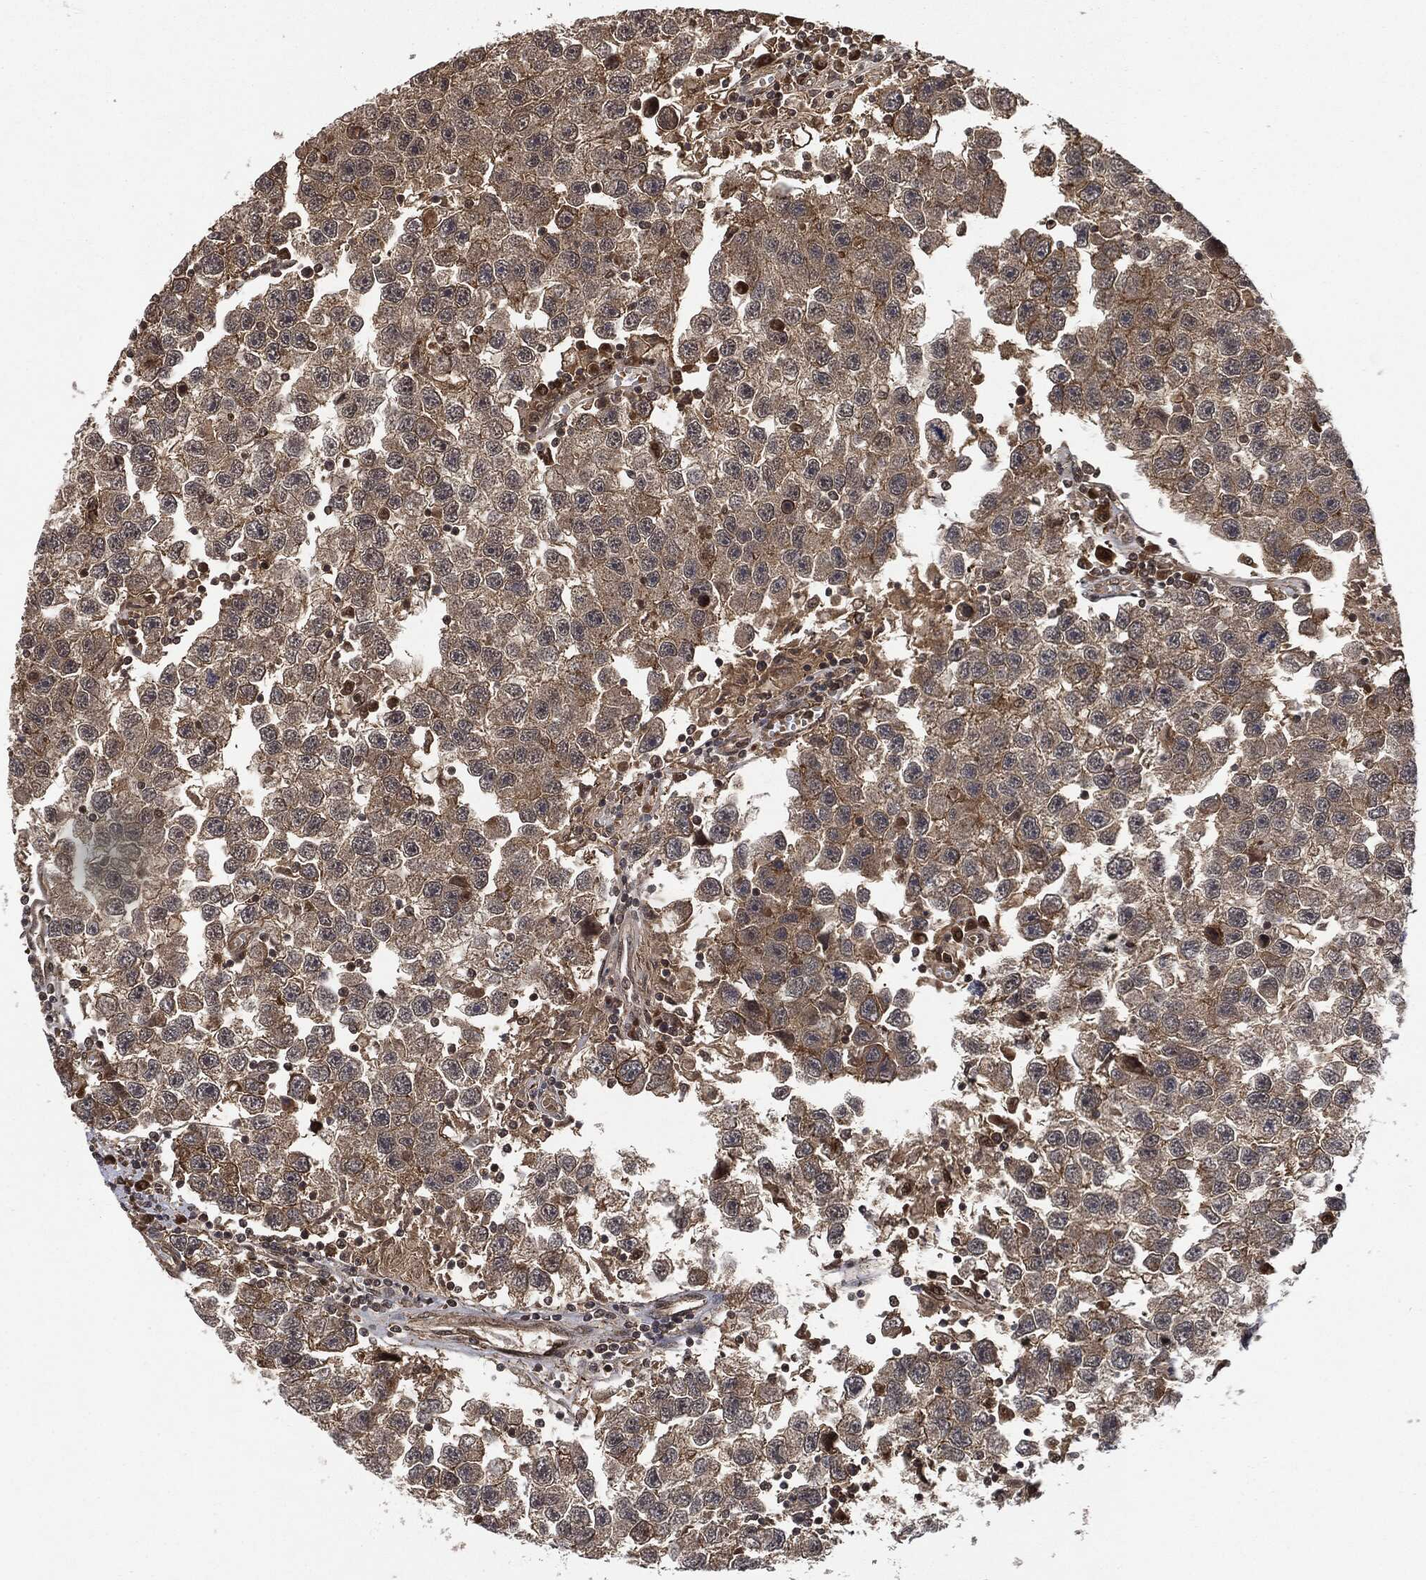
{"staining": {"intensity": "negative", "quantity": "none", "location": "none"}, "tissue": "testis cancer", "cell_type": "Tumor cells", "image_type": "cancer", "snomed": [{"axis": "morphology", "description": "Seminoma, NOS"}, {"axis": "topography", "description": "Testis"}], "caption": "Immunohistochemistry (IHC) micrograph of neoplastic tissue: human seminoma (testis) stained with DAB (3,3'-diaminobenzidine) demonstrates no significant protein staining in tumor cells.", "gene": "CUTA", "patient": {"sex": "male", "age": 26}}